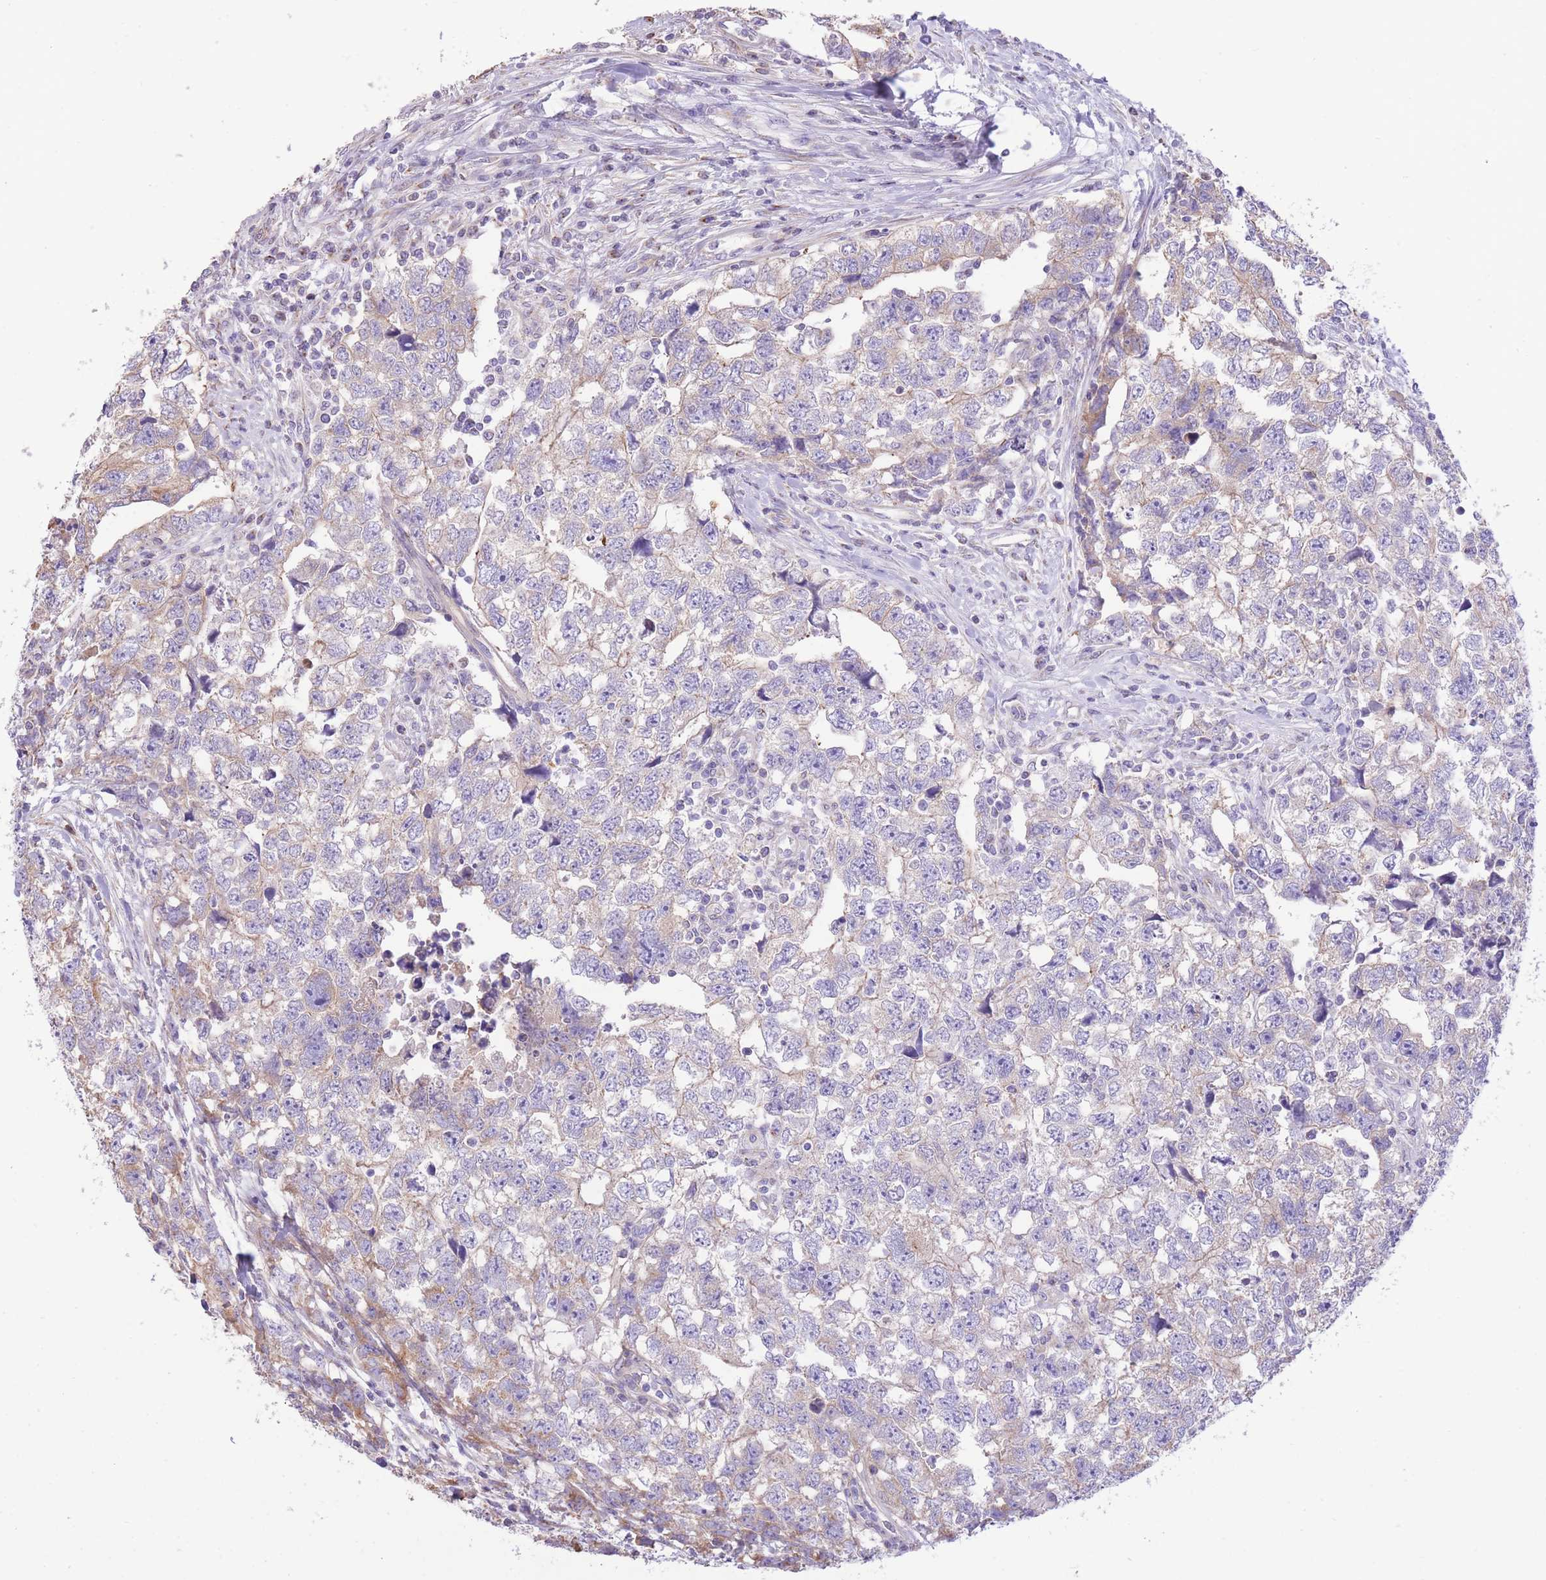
{"staining": {"intensity": "weak", "quantity": "<25%", "location": "cytoplasmic/membranous"}, "tissue": "testis cancer", "cell_type": "Tumor cells", "image_type": "cancer", "snomed": [{"axis": "morphology", "description": "Carcinoma, Embryonal, NOS"}, {"axis": "topography", "description": "Testis"}], "caption": "Human embryonal carcinoma (testis) stained for a protein using immunohistochemistry (IHC) reveals no positivity in tumor cells.", "gene": "RHOU", "patient": {"sex": "male", "age": 22}}